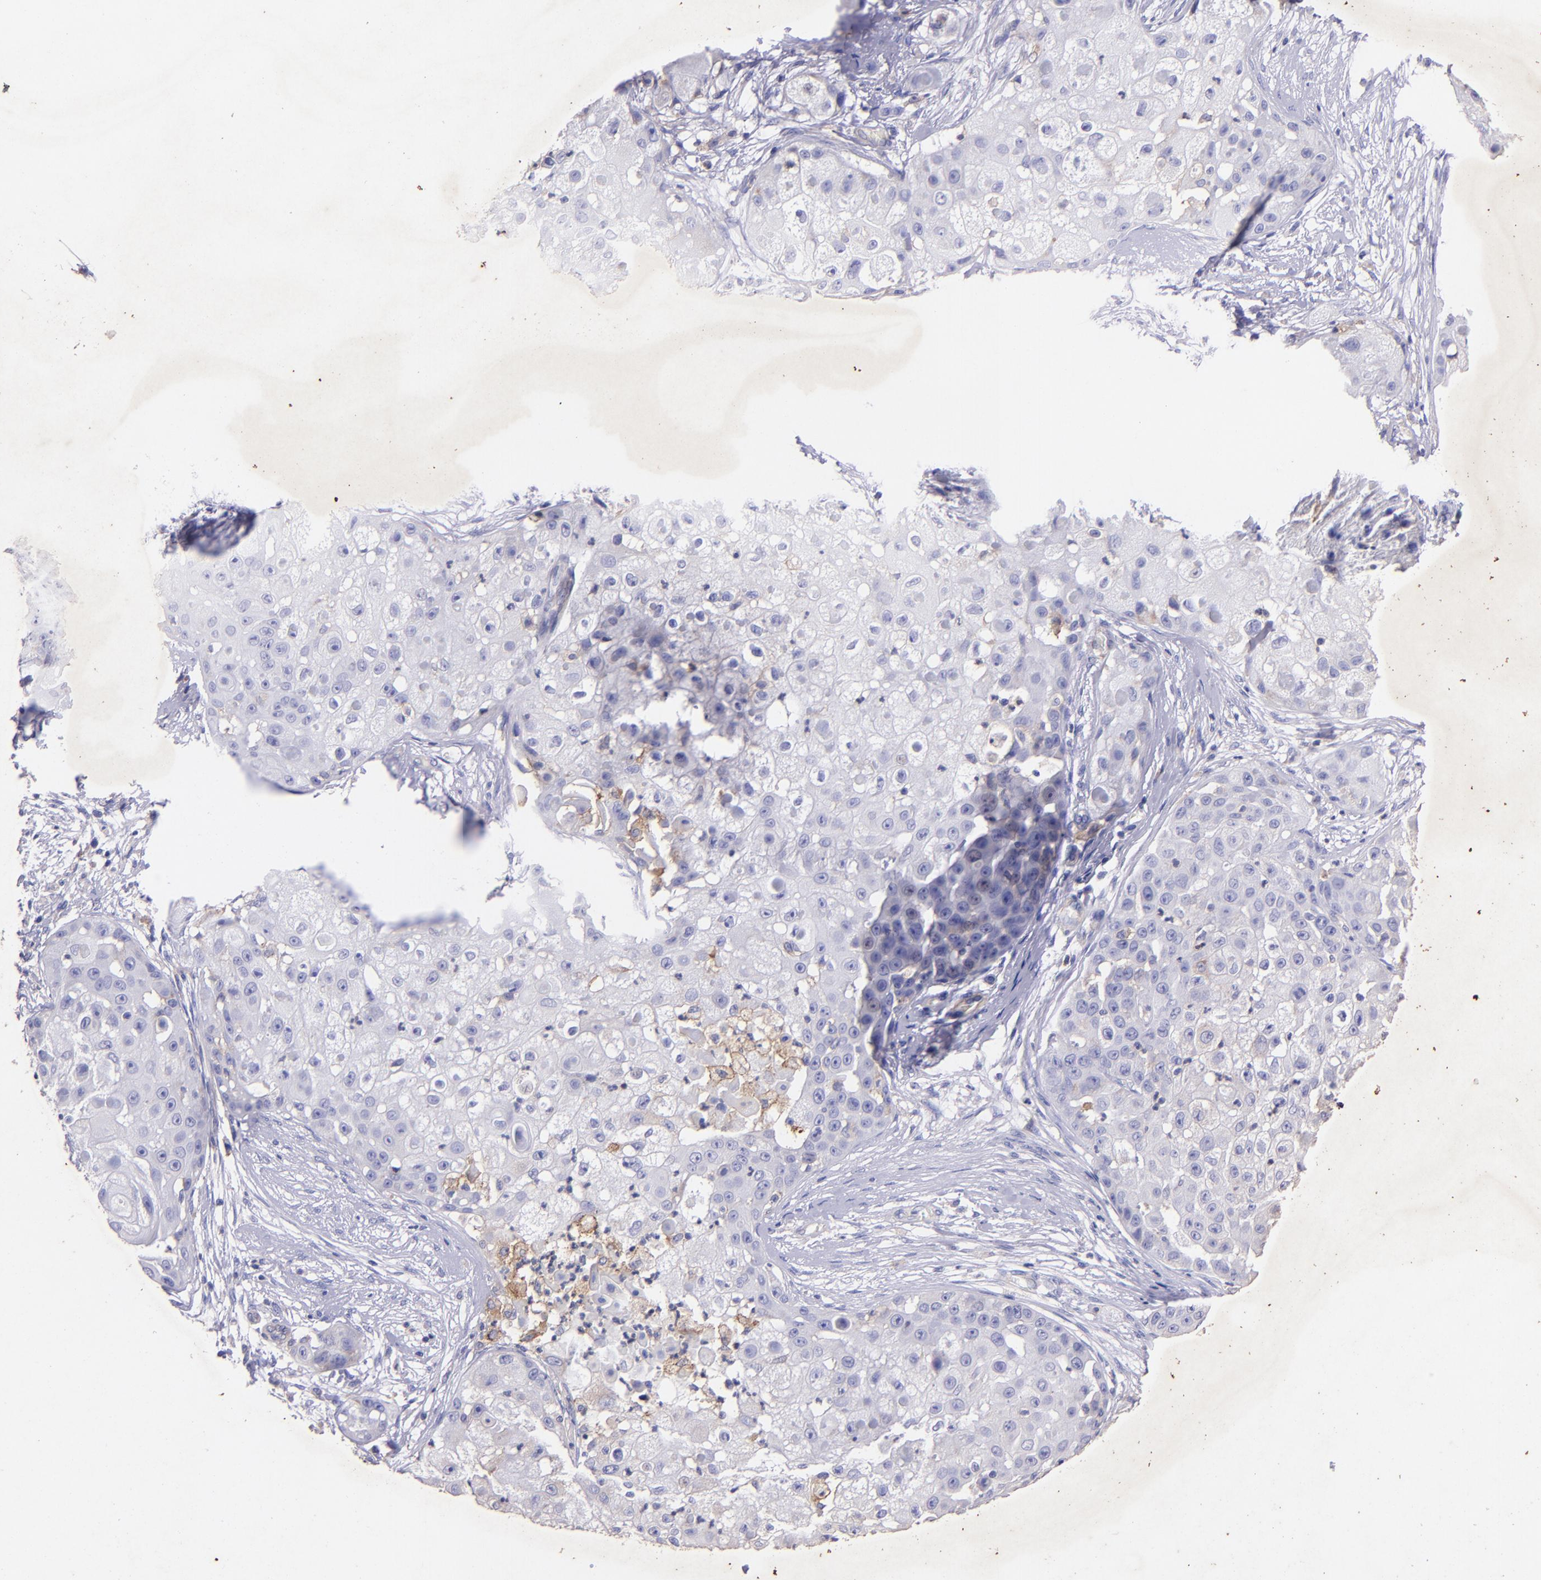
{"staining": {"intensity": "weak", "quantity": "<25%", "location": "cytoplasmic/membranous"}, "tissue": "skin cancer", "cell_type": "Tumor cells", "image_type": "cancer", "snomed": [{"axis": "morphology", "description": "Squamous cell carcinoma, NOS"}, {"axis": "topography", "description": "Skin"}], "caption": "Micrograph shows no protein staining in tumor cells of squamous cell carcinoma (skin) tissue.", "gene": "RET", "patient": {"sex": "female", "age": 57}}